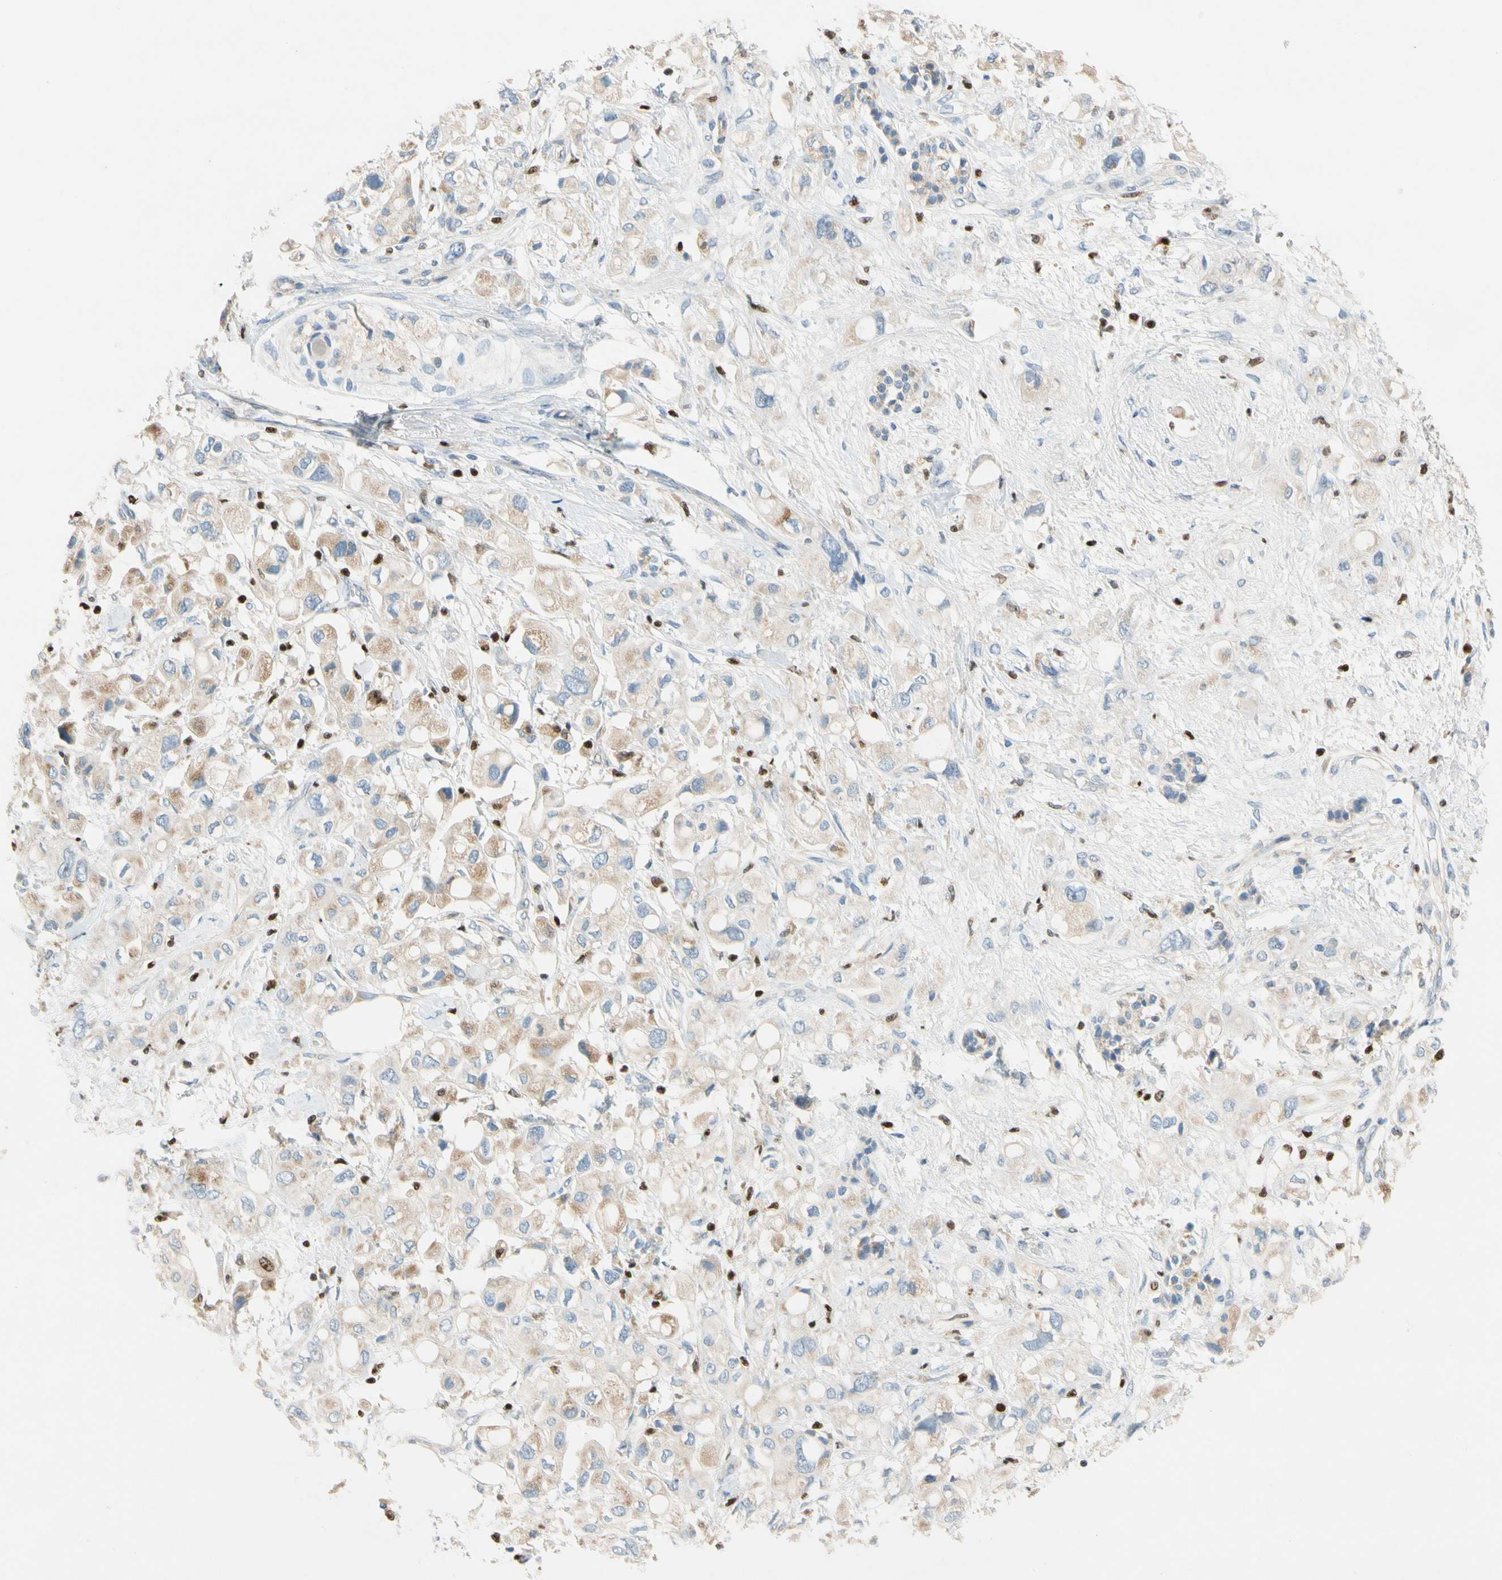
{"staining": {"intensity": "moderate", "quantity": "<25%", "location": "cytoplasmic/membranous"}, "tissue": "pancreatic cancer", "cell_type": "Tumor cells", "image_type": "cancer", "snomed": [{"axis": "morphology", "description": "Adenocarcinoma, NOS"}, {"axis": "topography", "description": "Pancreas"}], "caption": "A low amount of moderate cytoplasmic/membranous positivity is present in about <25% of tumor cells in pancreatic adenocarcinoma tissue. (IHC, brightfield microscopy, high magnification).", "gene": "SP140", "patient": {"sex": "female", "age": 56}}